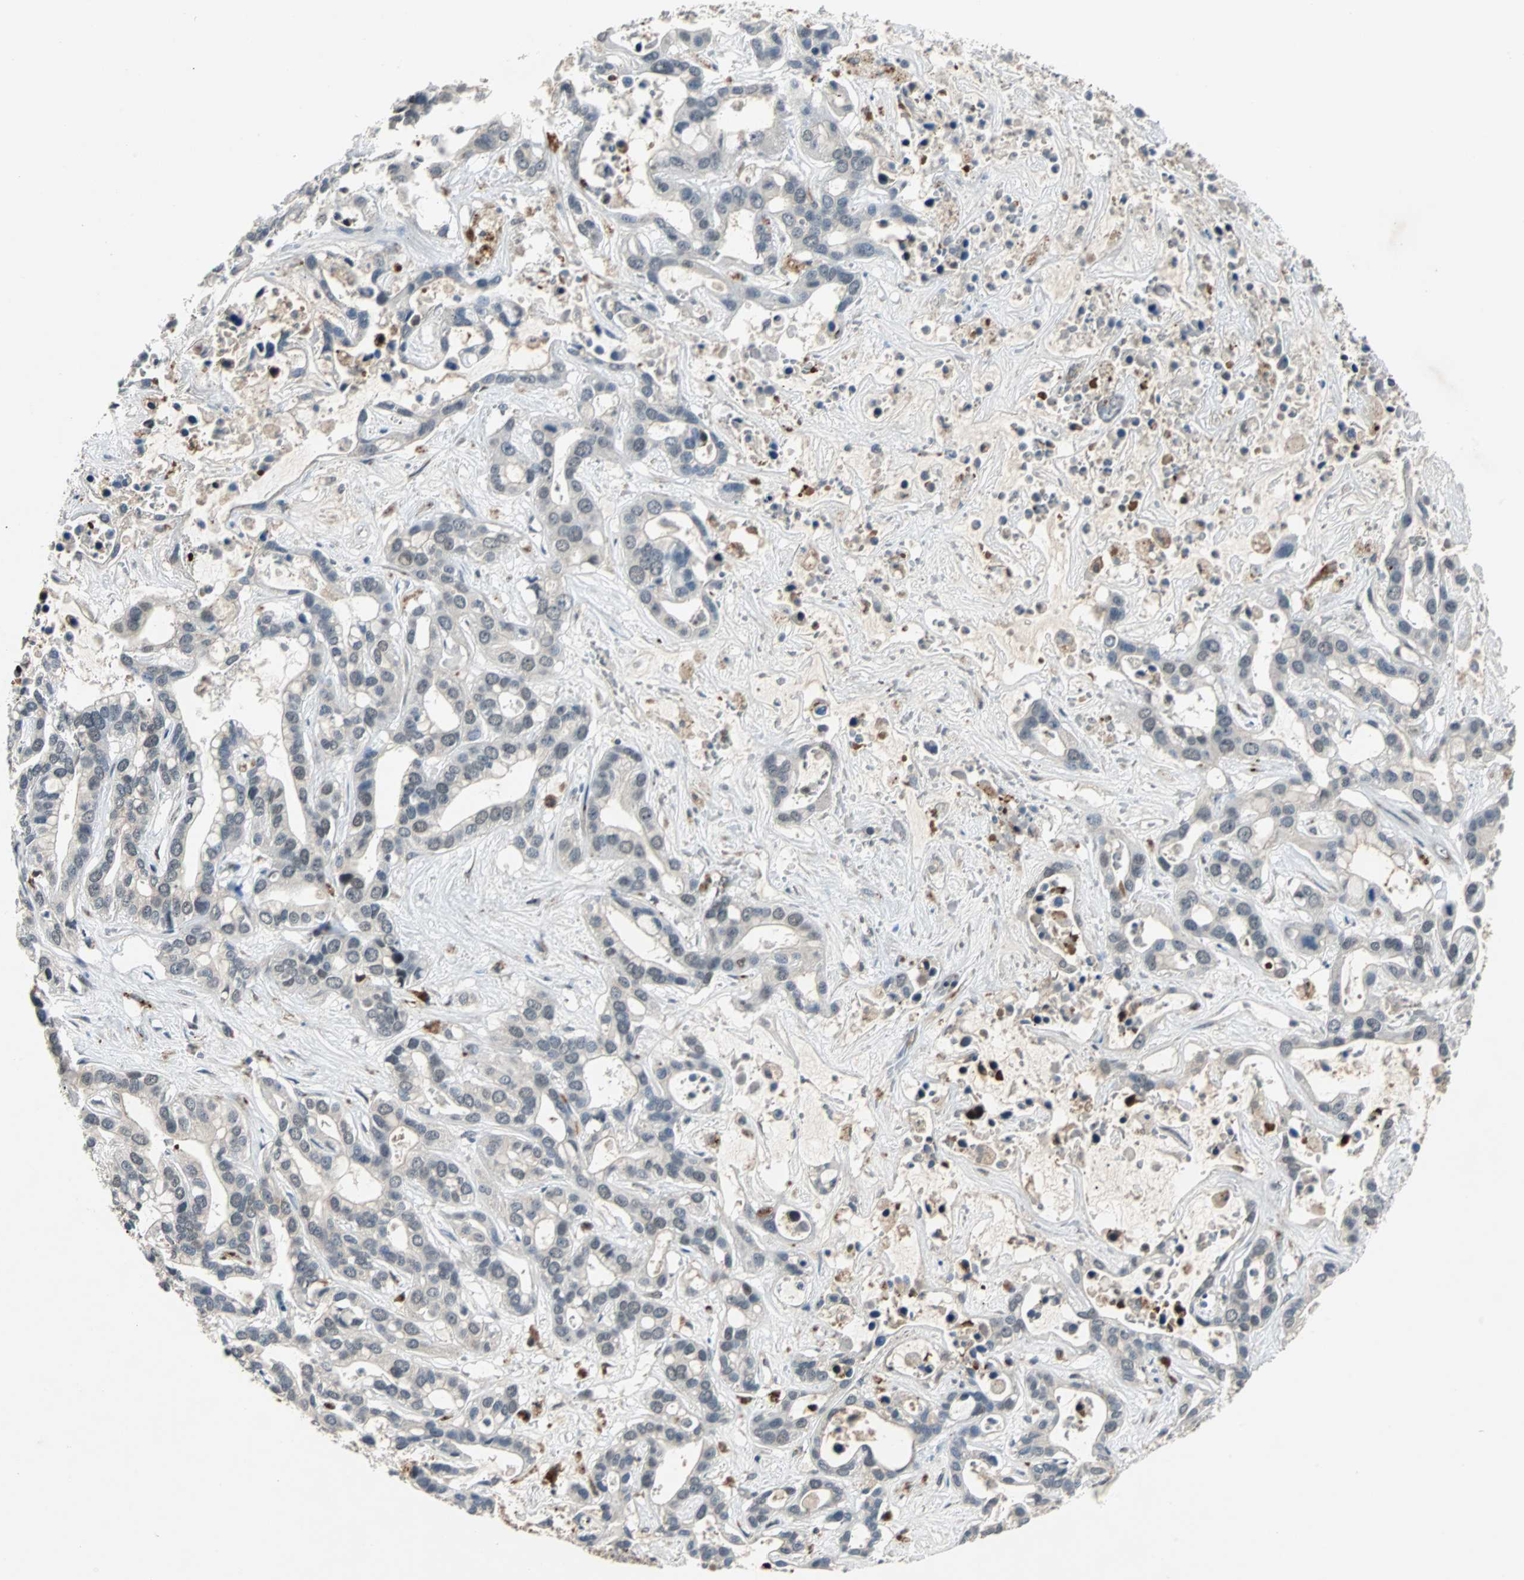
{"staining": {"intensity": "negative", "quantity": "none", "location": "none"}, "tissue": "liver cancer", "cell_type": "Tumor cells", "image_type": "cancer", "snomed": [{"axis": "morphology", "description": "Cholangiocarcinoma"}, {"axis": "topography", "description": "Liver"}], "caption": "This is an immunohistochemistry (IHC) histopathology image of human liver cholangiocarcinoma. There is no positivity in tumor cells.", "gene": "HLX", "patient": {"sex": "female", "age": 65}}